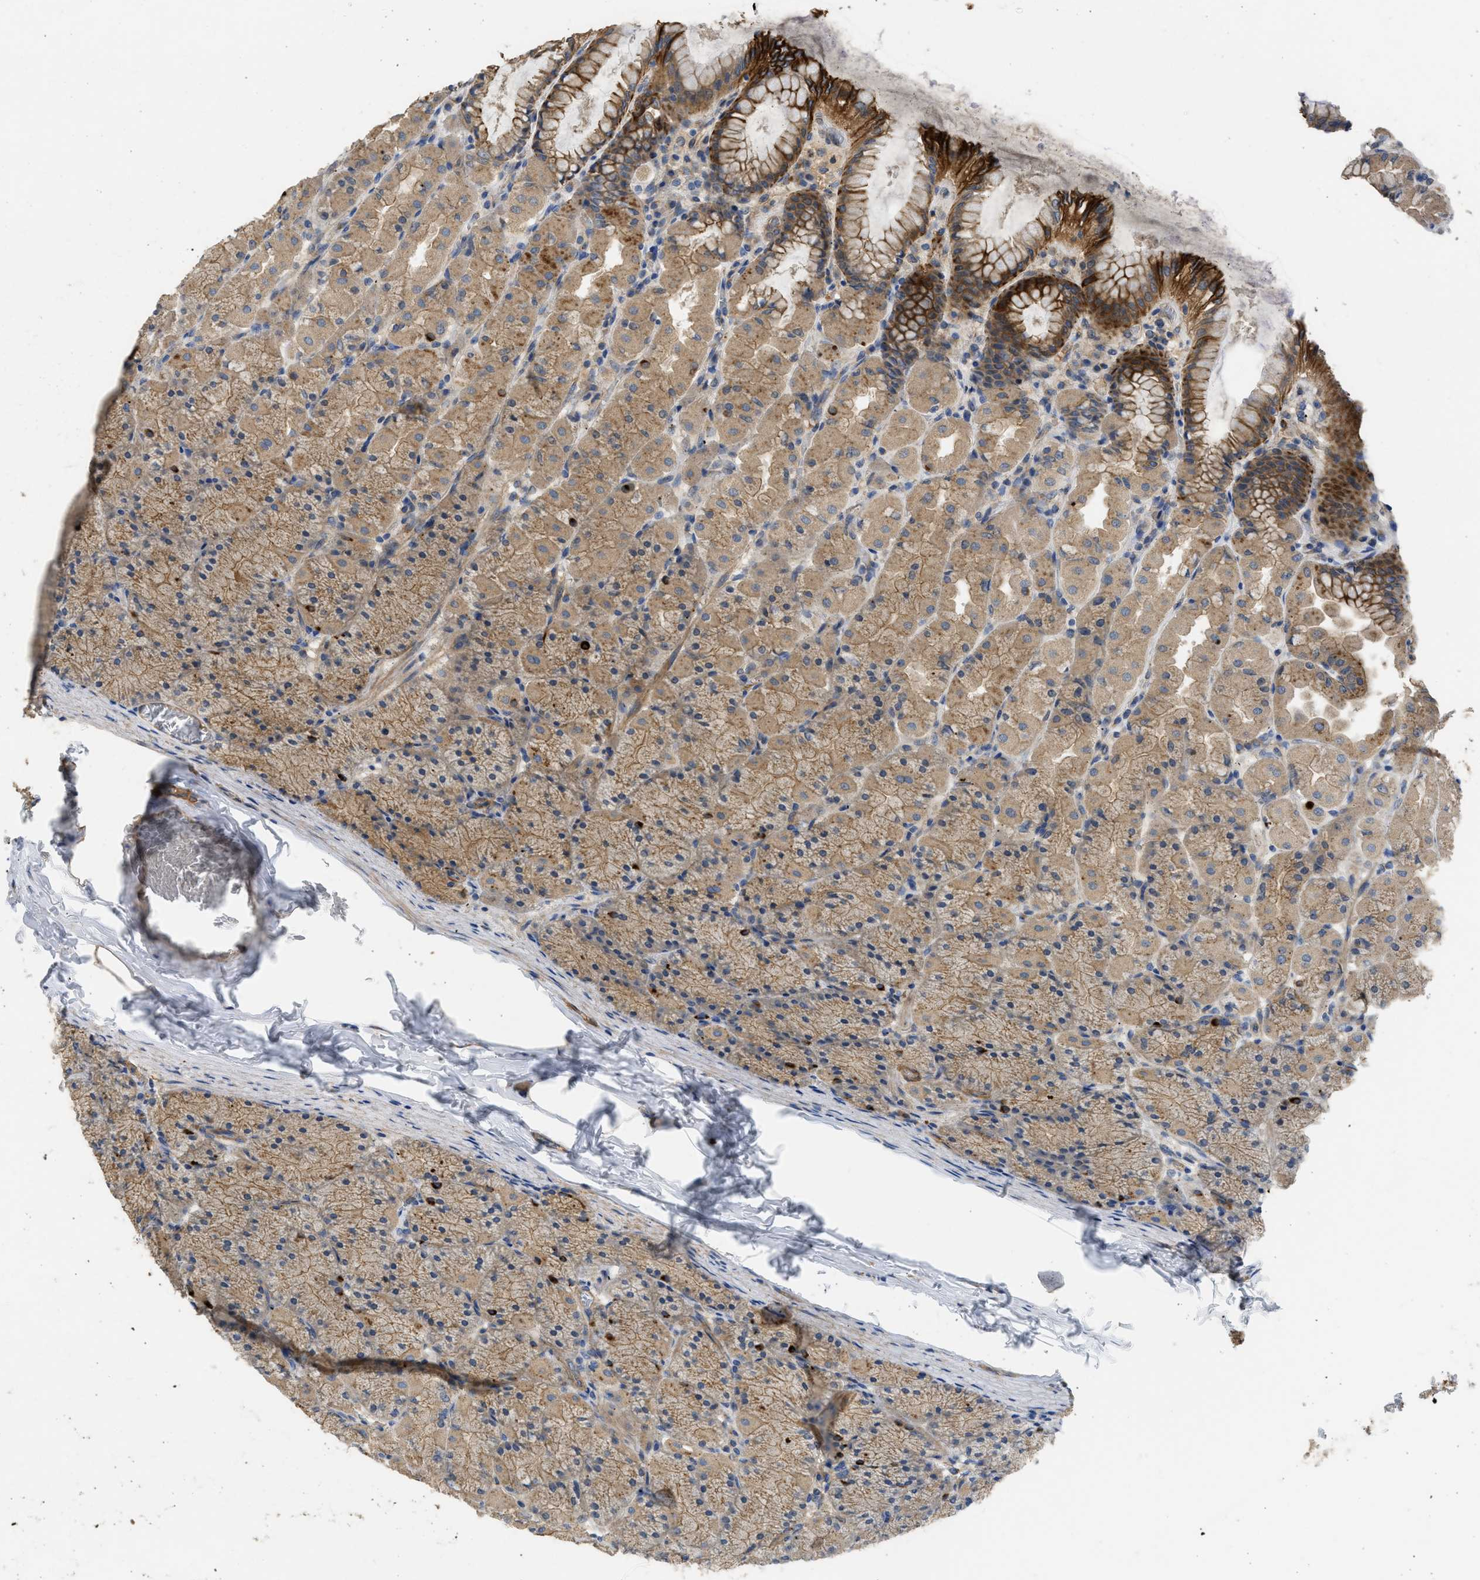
{"staining": {"intensity": "moderate", "quantity": ">75%", "location": "cytoplasmic/membranous"}, "tissue": "stomach", "cell_type": "Glandular cells", "image_type": "normal", "snomed": [{"axis": "morphology", "description": "Normal tissue, NOS"}, {"axis": "topography", "description": "Stomach, upper"}], "caption": "Moderate cytoplasmic/membranous positivity for a protein is appreciated in about >75% of glandular cells of normal stomach using IHC.", "gene": "CSRNP2", "patient": {"sex": "female", "age": 56}}